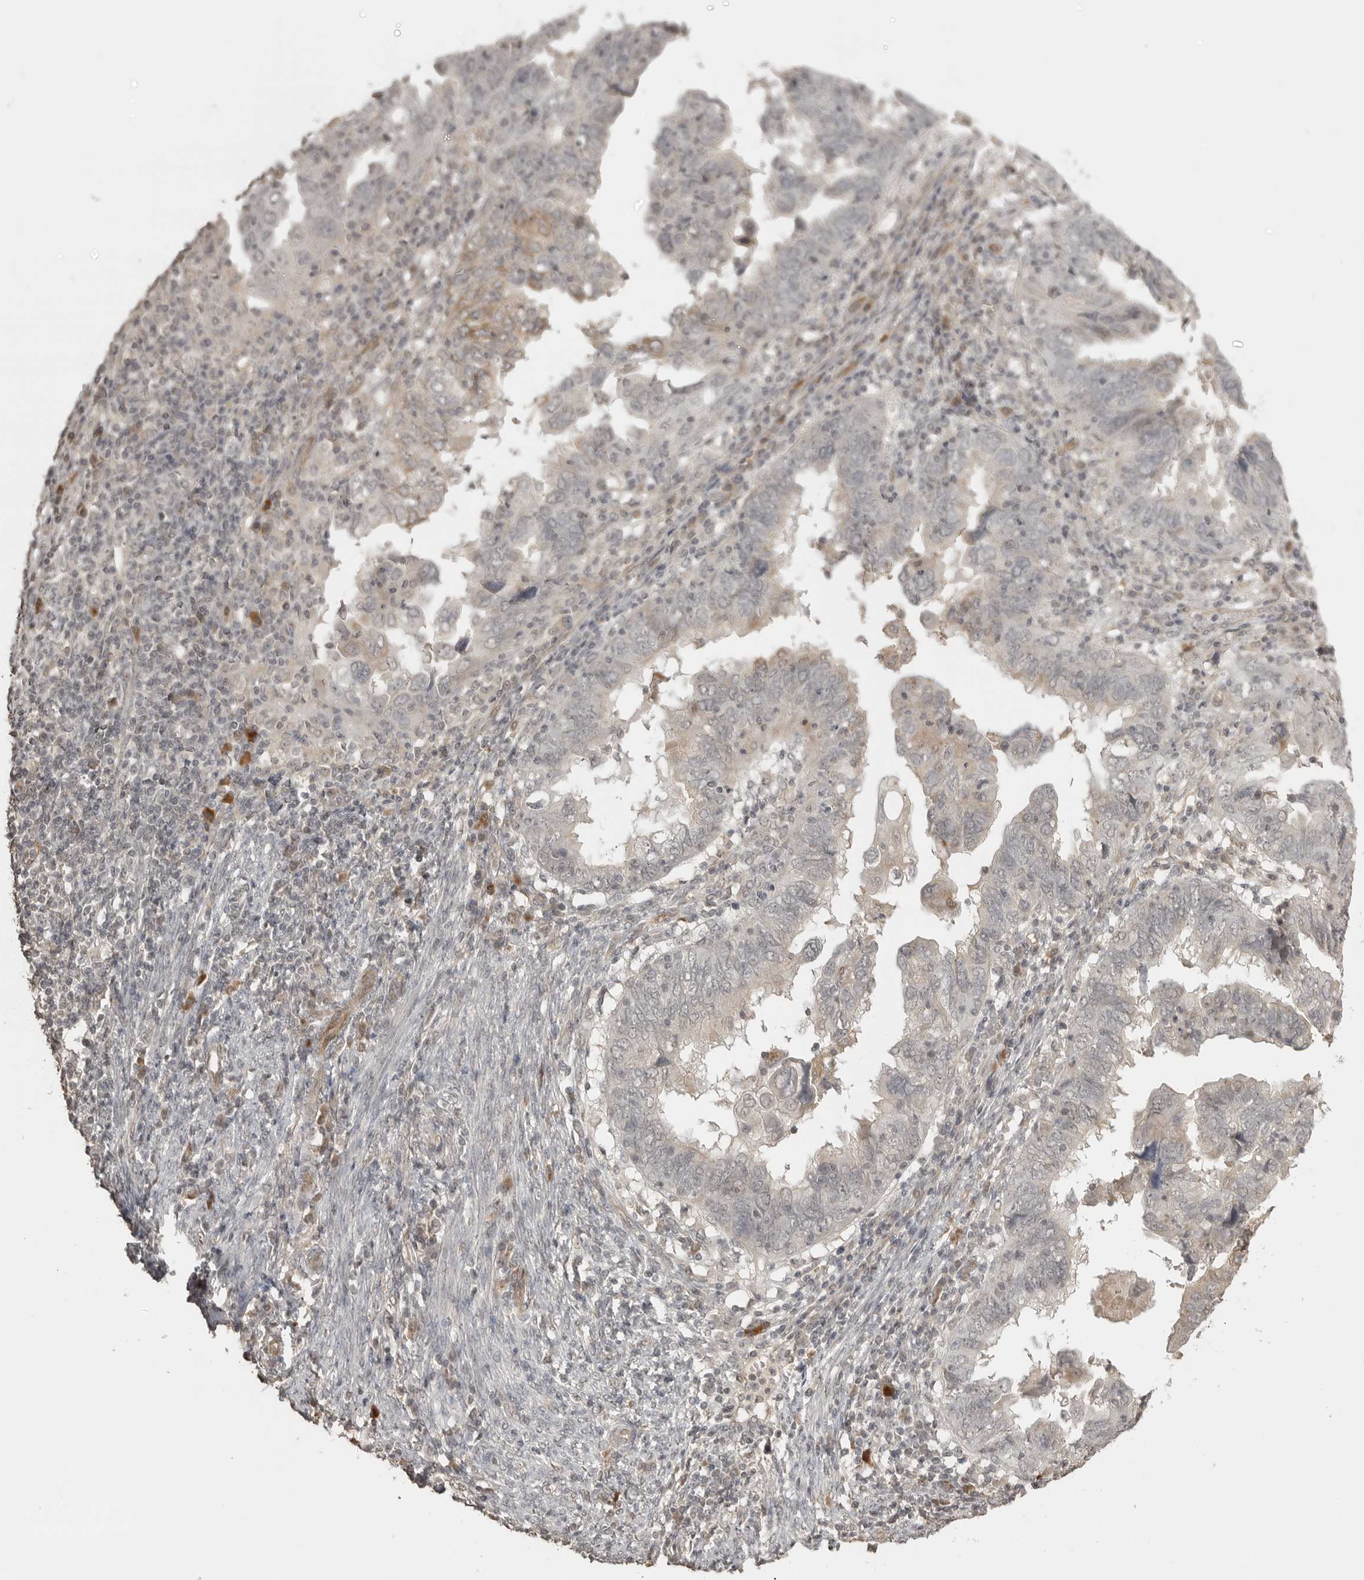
{"staining": {"intensity": "weak", "quantity": "<25%", "location": "cytoplasmic/membranous"}, "tissue": "endometrial cancer", "cell_type": "Tumor cells", "image_type": "cancer", "snomed": [{"axis": "morphology", "description": "Adenocarcinoma, NOS"}, {"axis": "topography", "description": "Uterus"}], "caption": "IHC photomicrograph of adenocarcinoma (endometrial) stained for a protein (brown), which reveals no expression in tumor cells.", "gene": "SMG8", "patient": {"sex": "female", "age": 77}}